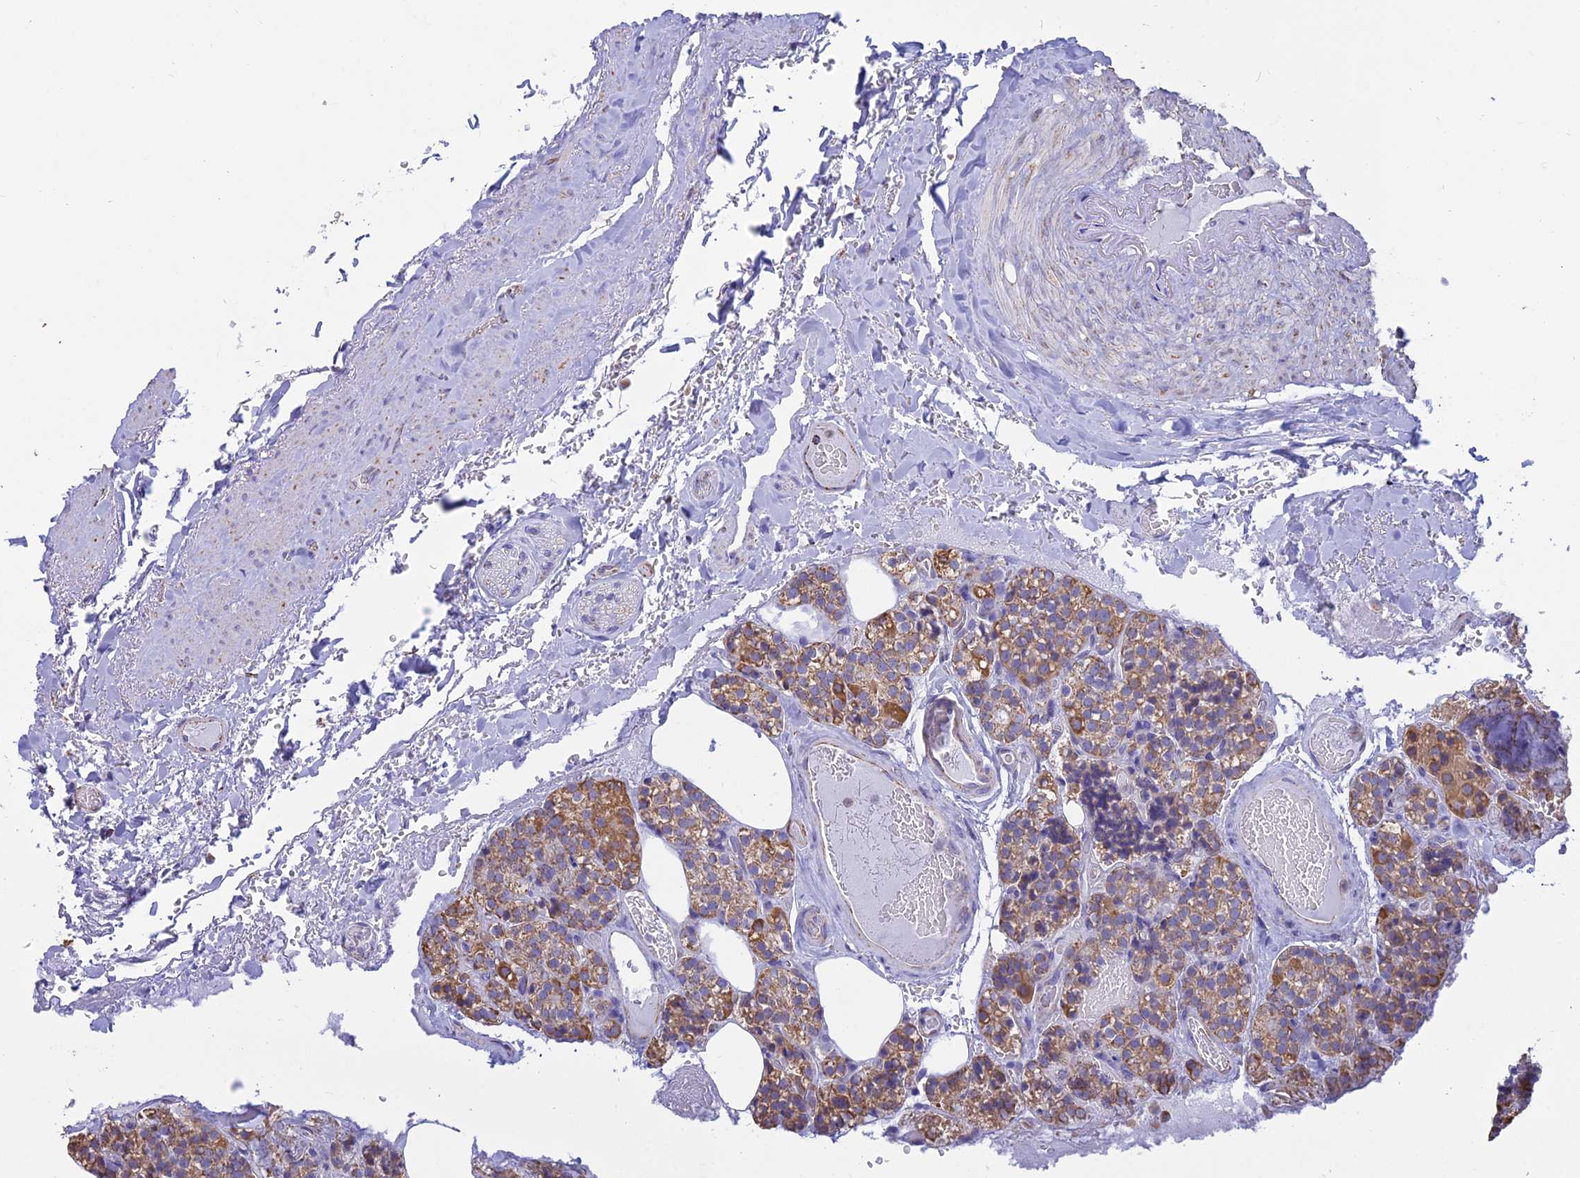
{"staining": {"intensity": "moderate", "quantity": ">75%", "location": "cytoplasmic/membranous"}, "tissue": "parathyroid gland", "cell_type": "Glandular cells", "image_type": "normal", "snomed": [{"axis": "morphology", "description": "Normal tissue, NOS"}, {"axis": "topography", "description": "Parathyroid gland"}], "caption": "Immunohistochemistry (IHC) staining of unremarkable parathyroid gland, which displays medium levels of moderate cytoplasmic/membranous positivity in about >75% of glandular cells indicating moderate cytoplasmic/membranous protein expression. The staining was performed using DAB (3,3'-diaminobenzidine) (brown) for protein detection and nuclei were counterstained in hematoxylin (blue).", "gene": "OR2W3", "patient": {"sex": "male", "age": 87}}